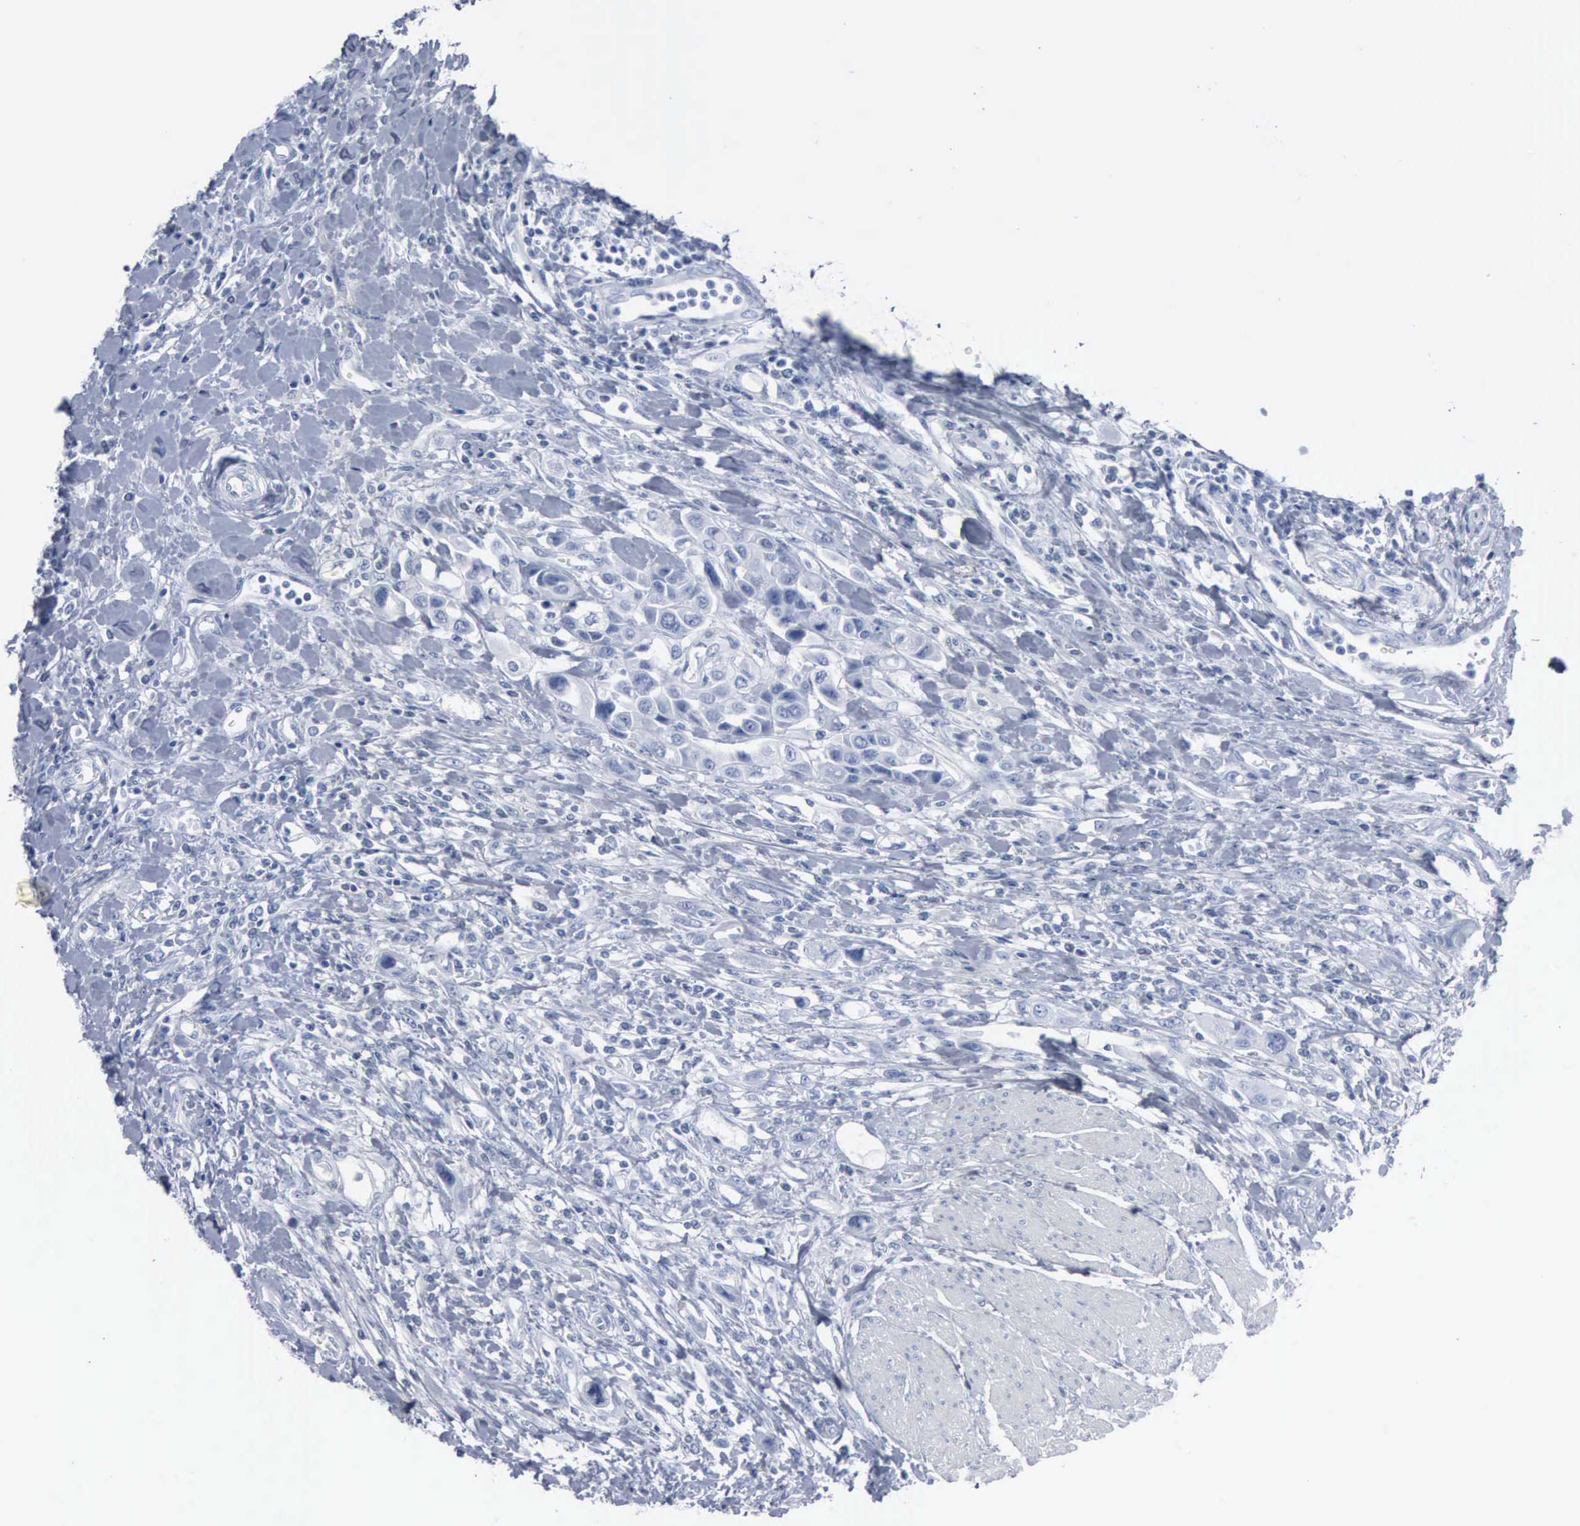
{"staining": {"intensity": "negative", "quantity": "none", "location": "none"}, "tissue": "urothelial cancer", "cell_type": "Tumor cells", "image_type": "cancer", "snomed": [{"axis": "morphology", "description": "Urothelial carcinoma, High grade"}, {"axis": "topography", "description": "Urinary bladder"}], "caption": "Immunohistochemistry (IHC) photomicrograph of neoplastic tissue: high-grade urothelial carcinoma stained with DAB demonstrates no significant protein staining in tumor cells. (DAB (3,3'-diaminobenzidine) immunohistochemistry with hematoxylin counter stain).", "gene": "DMD", "patient": {"sex": "male", "age": 50}}